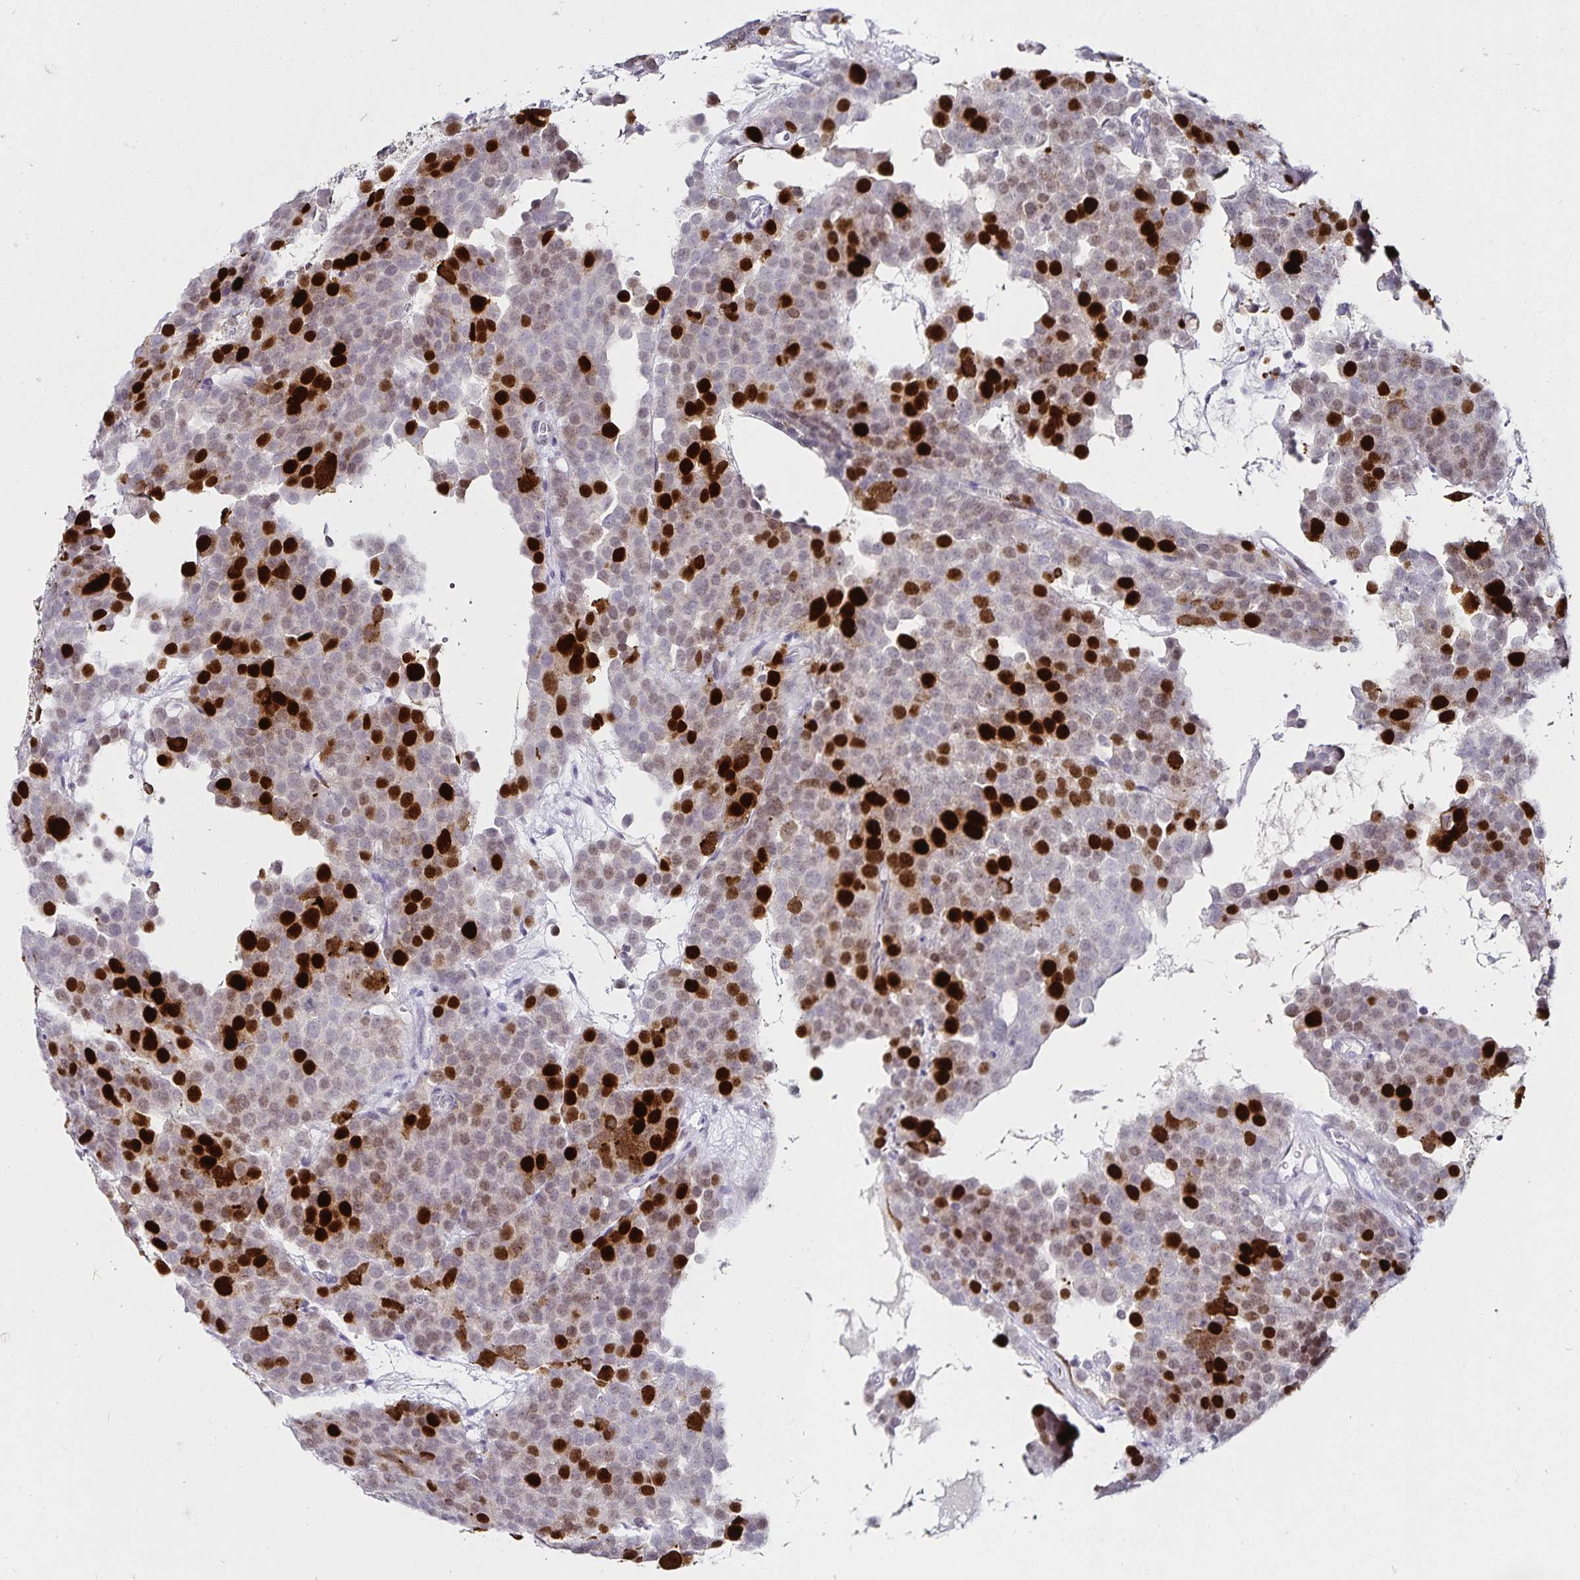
{"staining": {"intensity": "strong", "quantity": "25%-75%", "location": "nuclear"}, "tissue": "testis cancer", "cell_type": "Tumor cells", "image_type": "cancer", "snomed": [{"axis": "morphology", "description": "Seminoma, NOS"}, {"axis": "topography", "description": "Testis"}], "caption": "About 25%-75% of tumor cells in testis cancer (seminoma) demonstrate strong nuclear protein positivity as visualized by brown immunohistochemical staining.", "gene": "ANLN", "patient": {"sex": "male", "age": 71}}